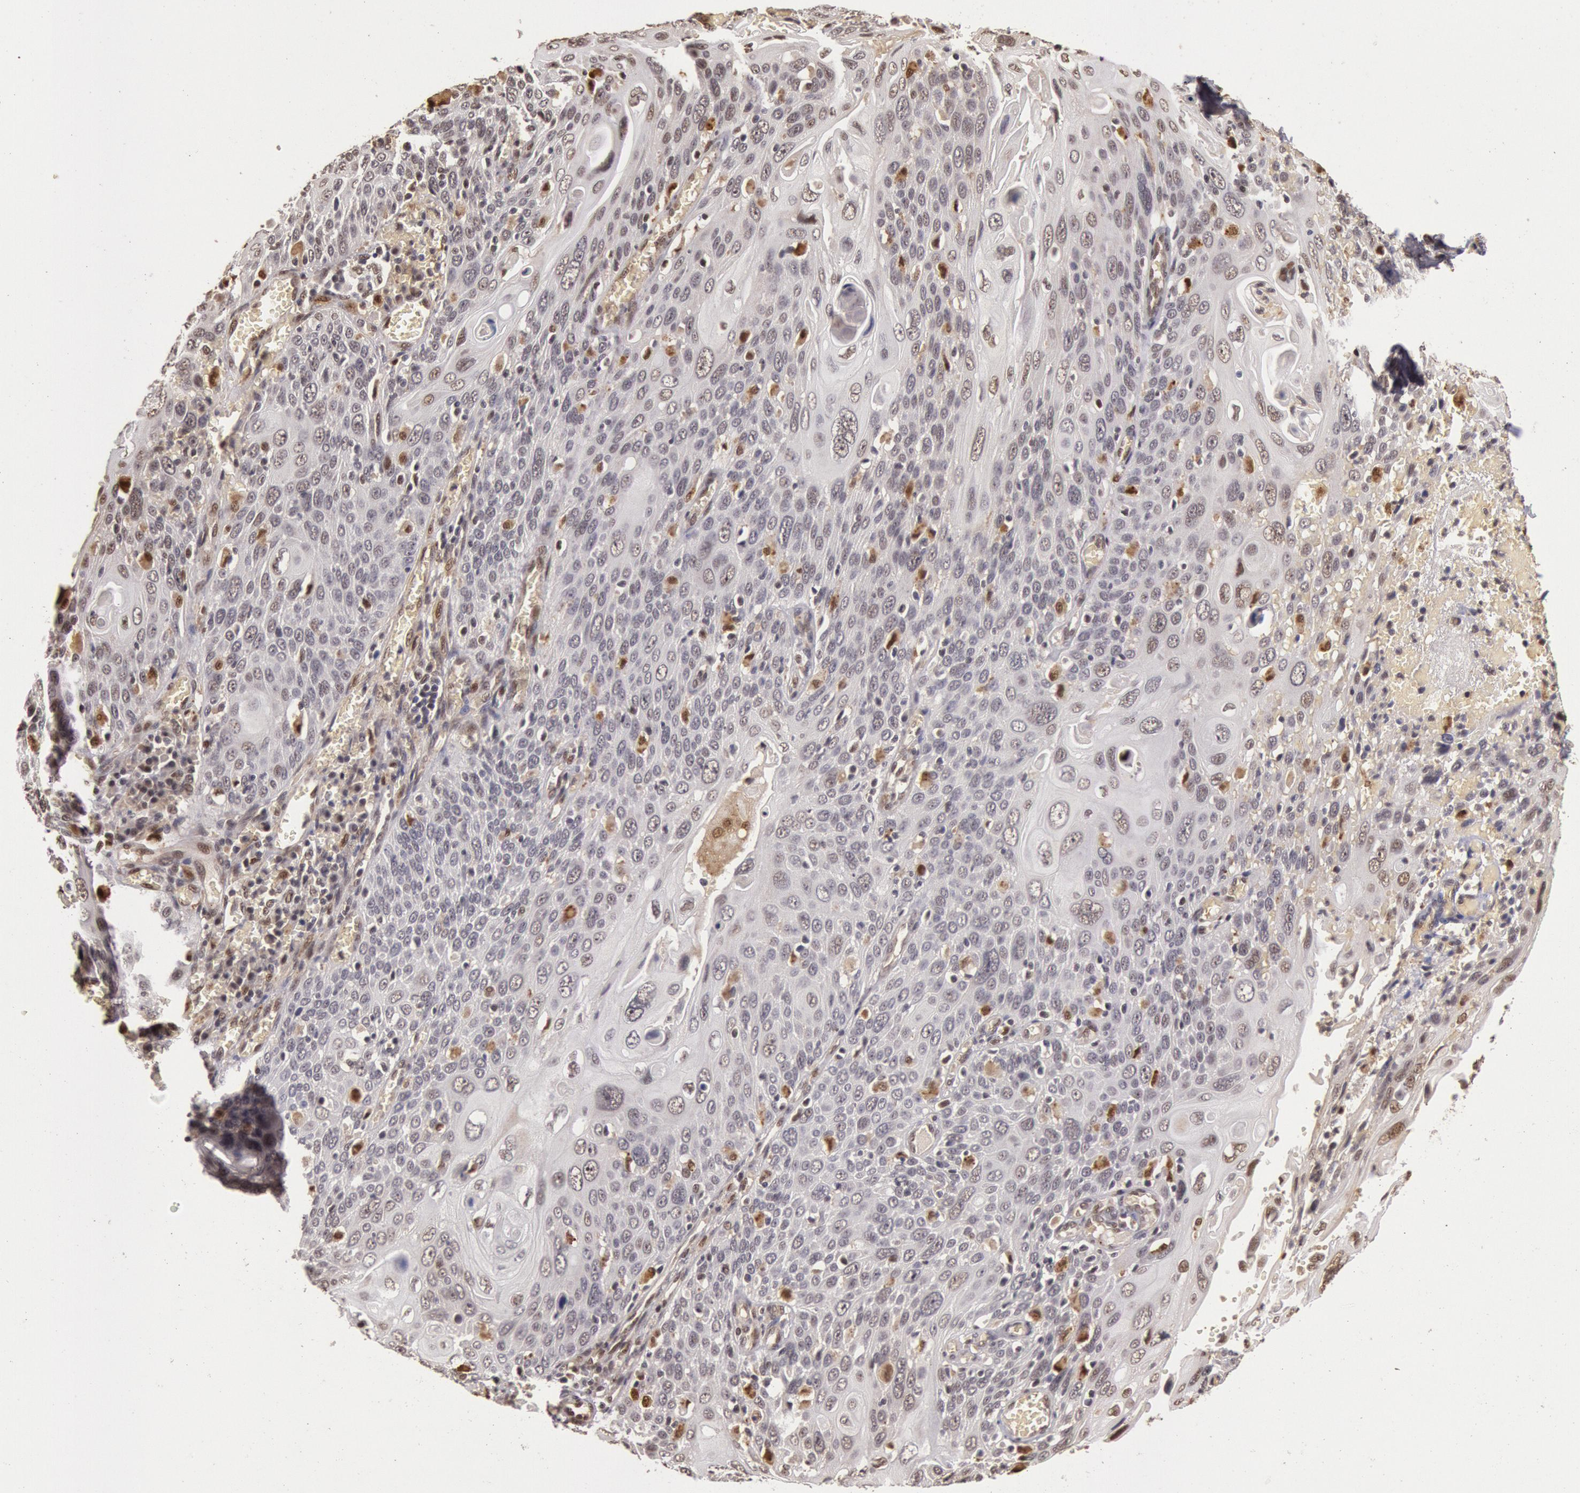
{"staining": {"intensity": "moderate", "quantity": "<25%", "location": "nuclear"}, "tissue": "cervical cancer", "cell_type": "Tumor cells", "image_type": "cancer", "snomed": [{"axis": "morphology", "description": "Squamous cell carcinoma, NOS"}, {"axis": "topography", "description": "Cervix"}], "caption": "Immunohistochemical staining of cervical cancer shows low levels of moderate nuclear positivity in approximately <25% of tumor cells. (IHC, brightfield microscopy, high magnification).", "gene": "LIG4", "patient": {"sex": "female", "age": 54}}